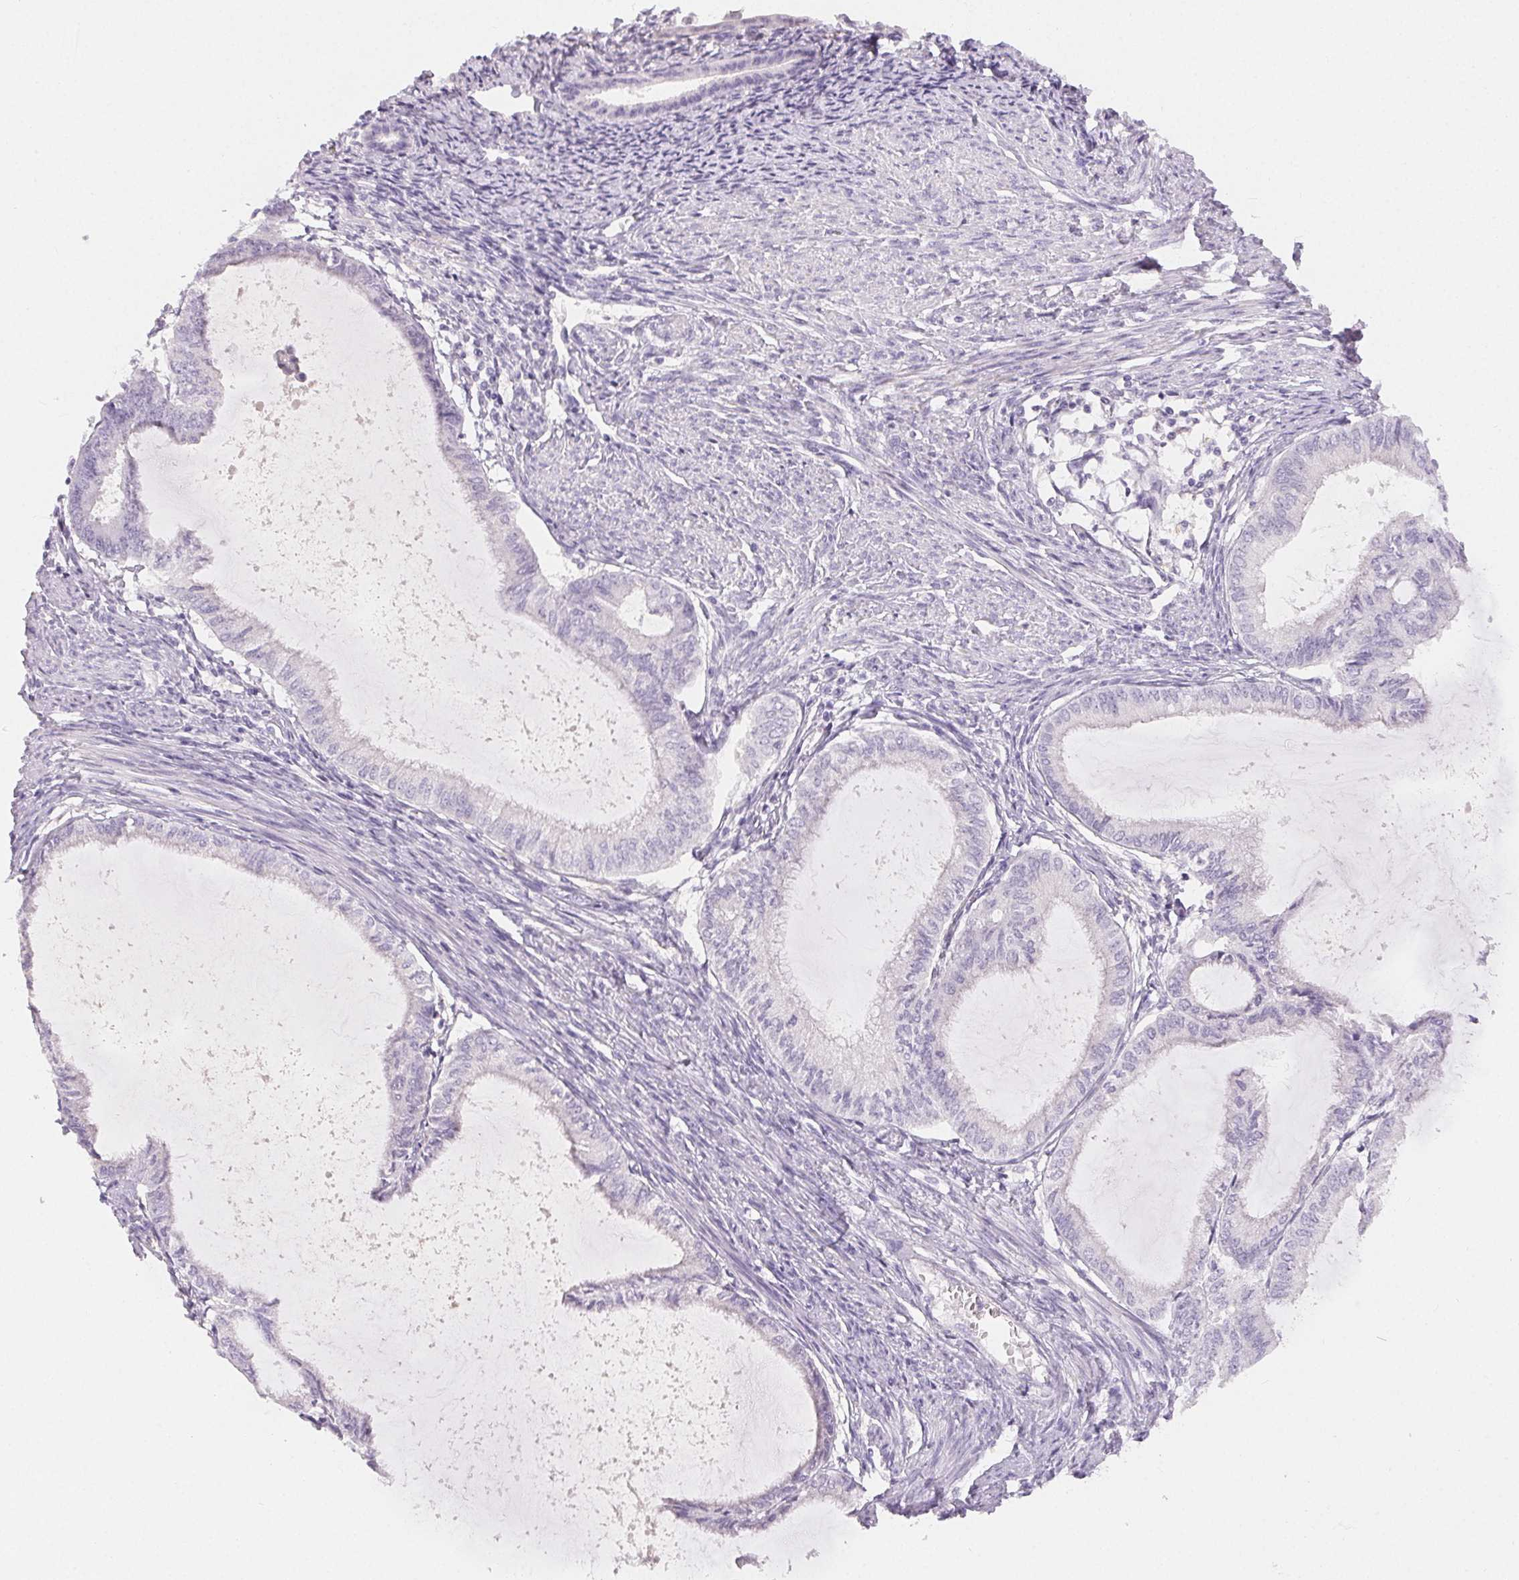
{"staining": {"intensity": "negative", "quantity": "none", "location": "none"}, "tissue": "endometrial cancer", "cell_type": "Tumor cells", "image_type": "cancer", "snomed": [{"axis": "morphology", "description": "Adenocarcinoma, NOS"}, {"axis": "topography", "description": "Endometrium"}], "caption": "High magnification brightfield microscopy of endometrial cancer (adenocarcinoma) stained with DAB (brown) and counterstained with hematoxylin (blue): tumor cells show no significant staining.", "gene": "MIOX", "patient": {"sex": "female", "age": 86}}